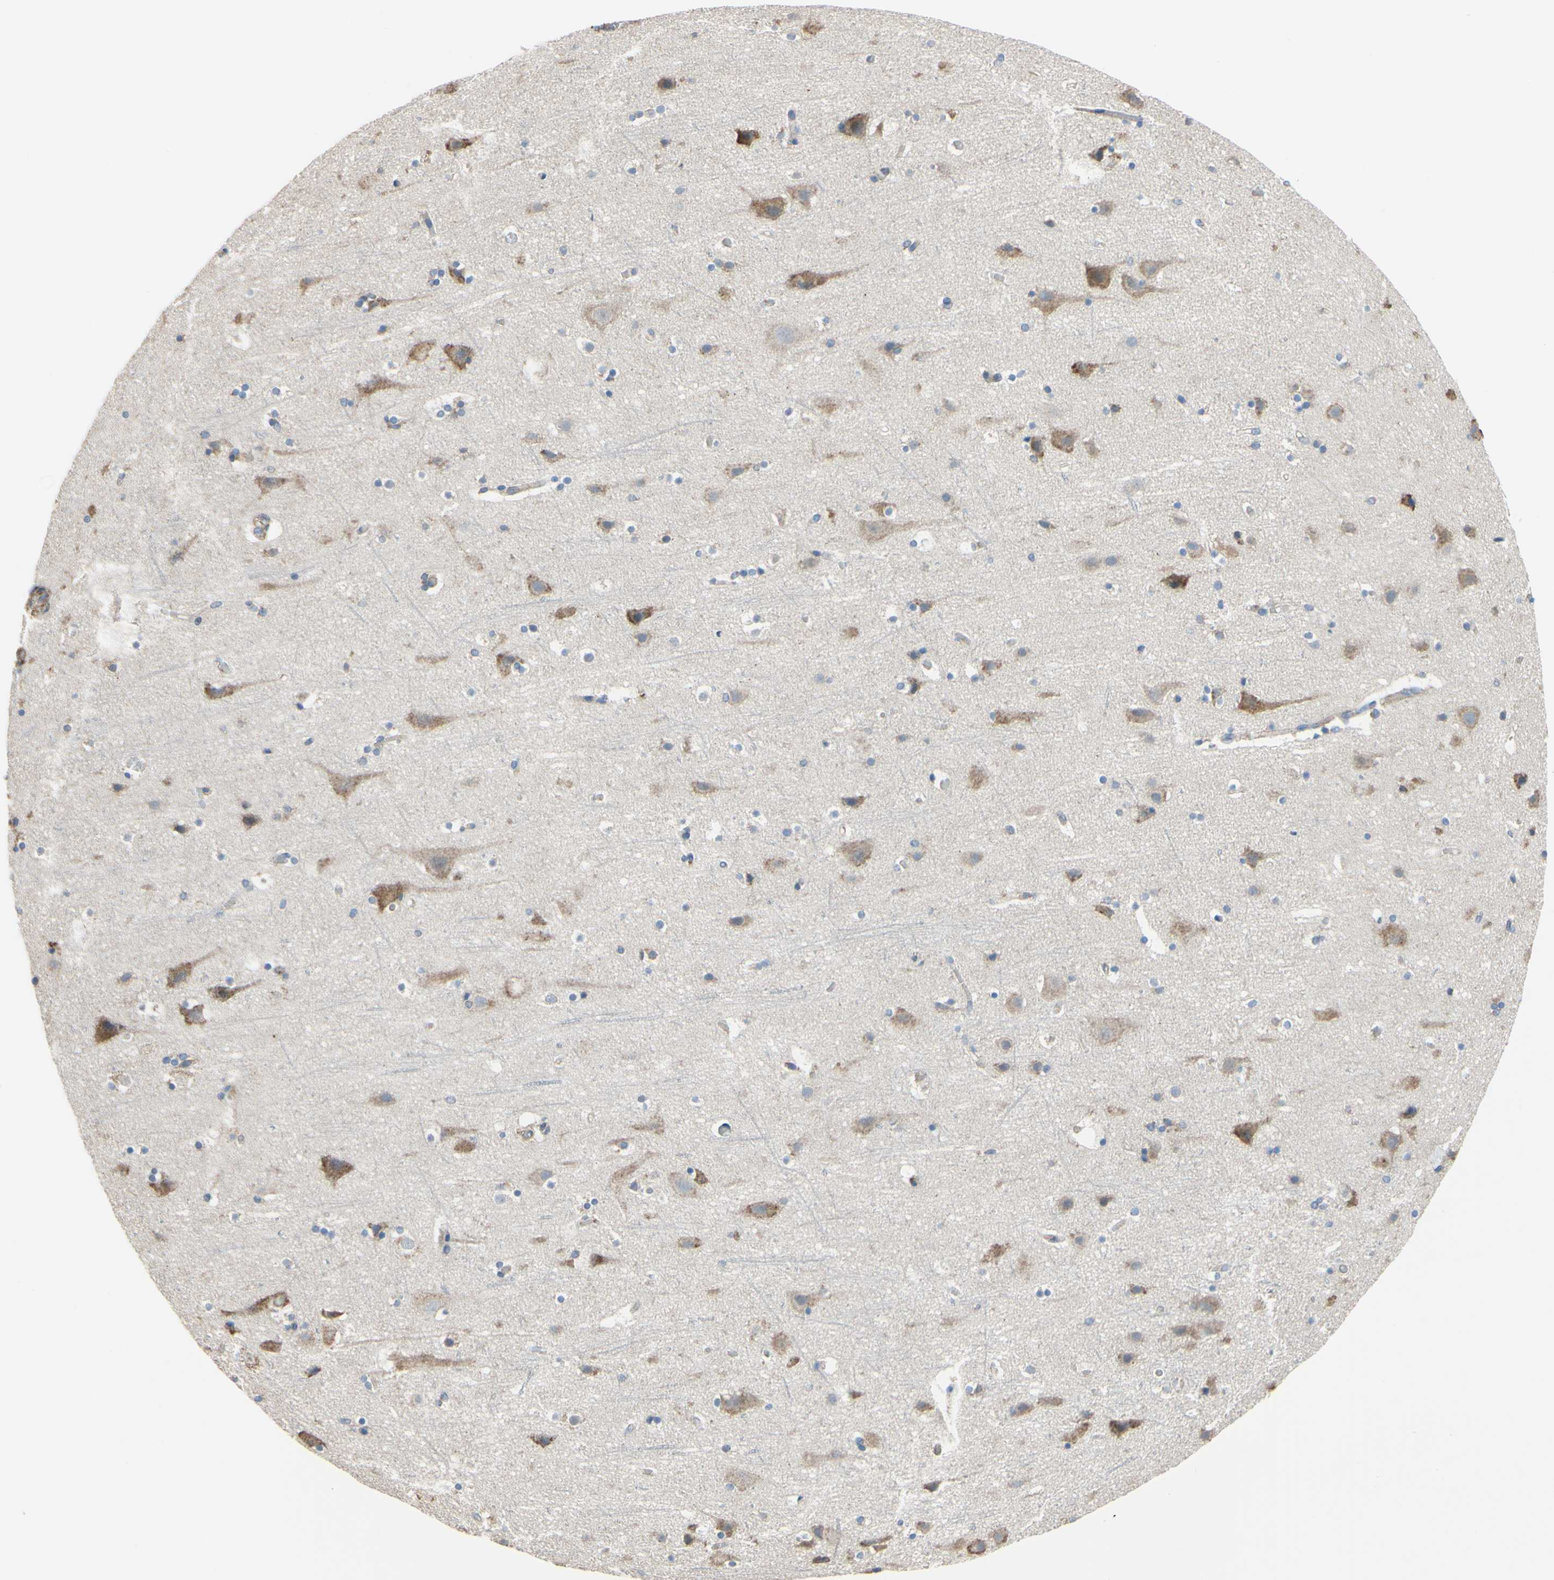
{"staining": {"intensity": "weak", "quantity": ">75%", "location": "cytoplasmic/membranous"}, "tissue": "cerebral cortex", "cell_type": "Endothelial cells", "image_type": "normal", "snomed": [{"axis": "morphology", "description": "Normal tissue, NOS"}, {"axis": "topography", "description": "Cerebral cortex"}], "caption": "An immunohistochemistry (IHC) micrograph of unremarkable tissue is shown. Protein staining in brown shows weak cytoplasmic/membranous positivity in cerebral cortex within endothelial cells. (Stains: DAB (3,3'-diaminobenzidine) in brown, nuclei in blue, Microscopy: brightfield microscopy at high magnification).", "gene": "BECN1", "patient": {"sex": "male", "age": 45}}